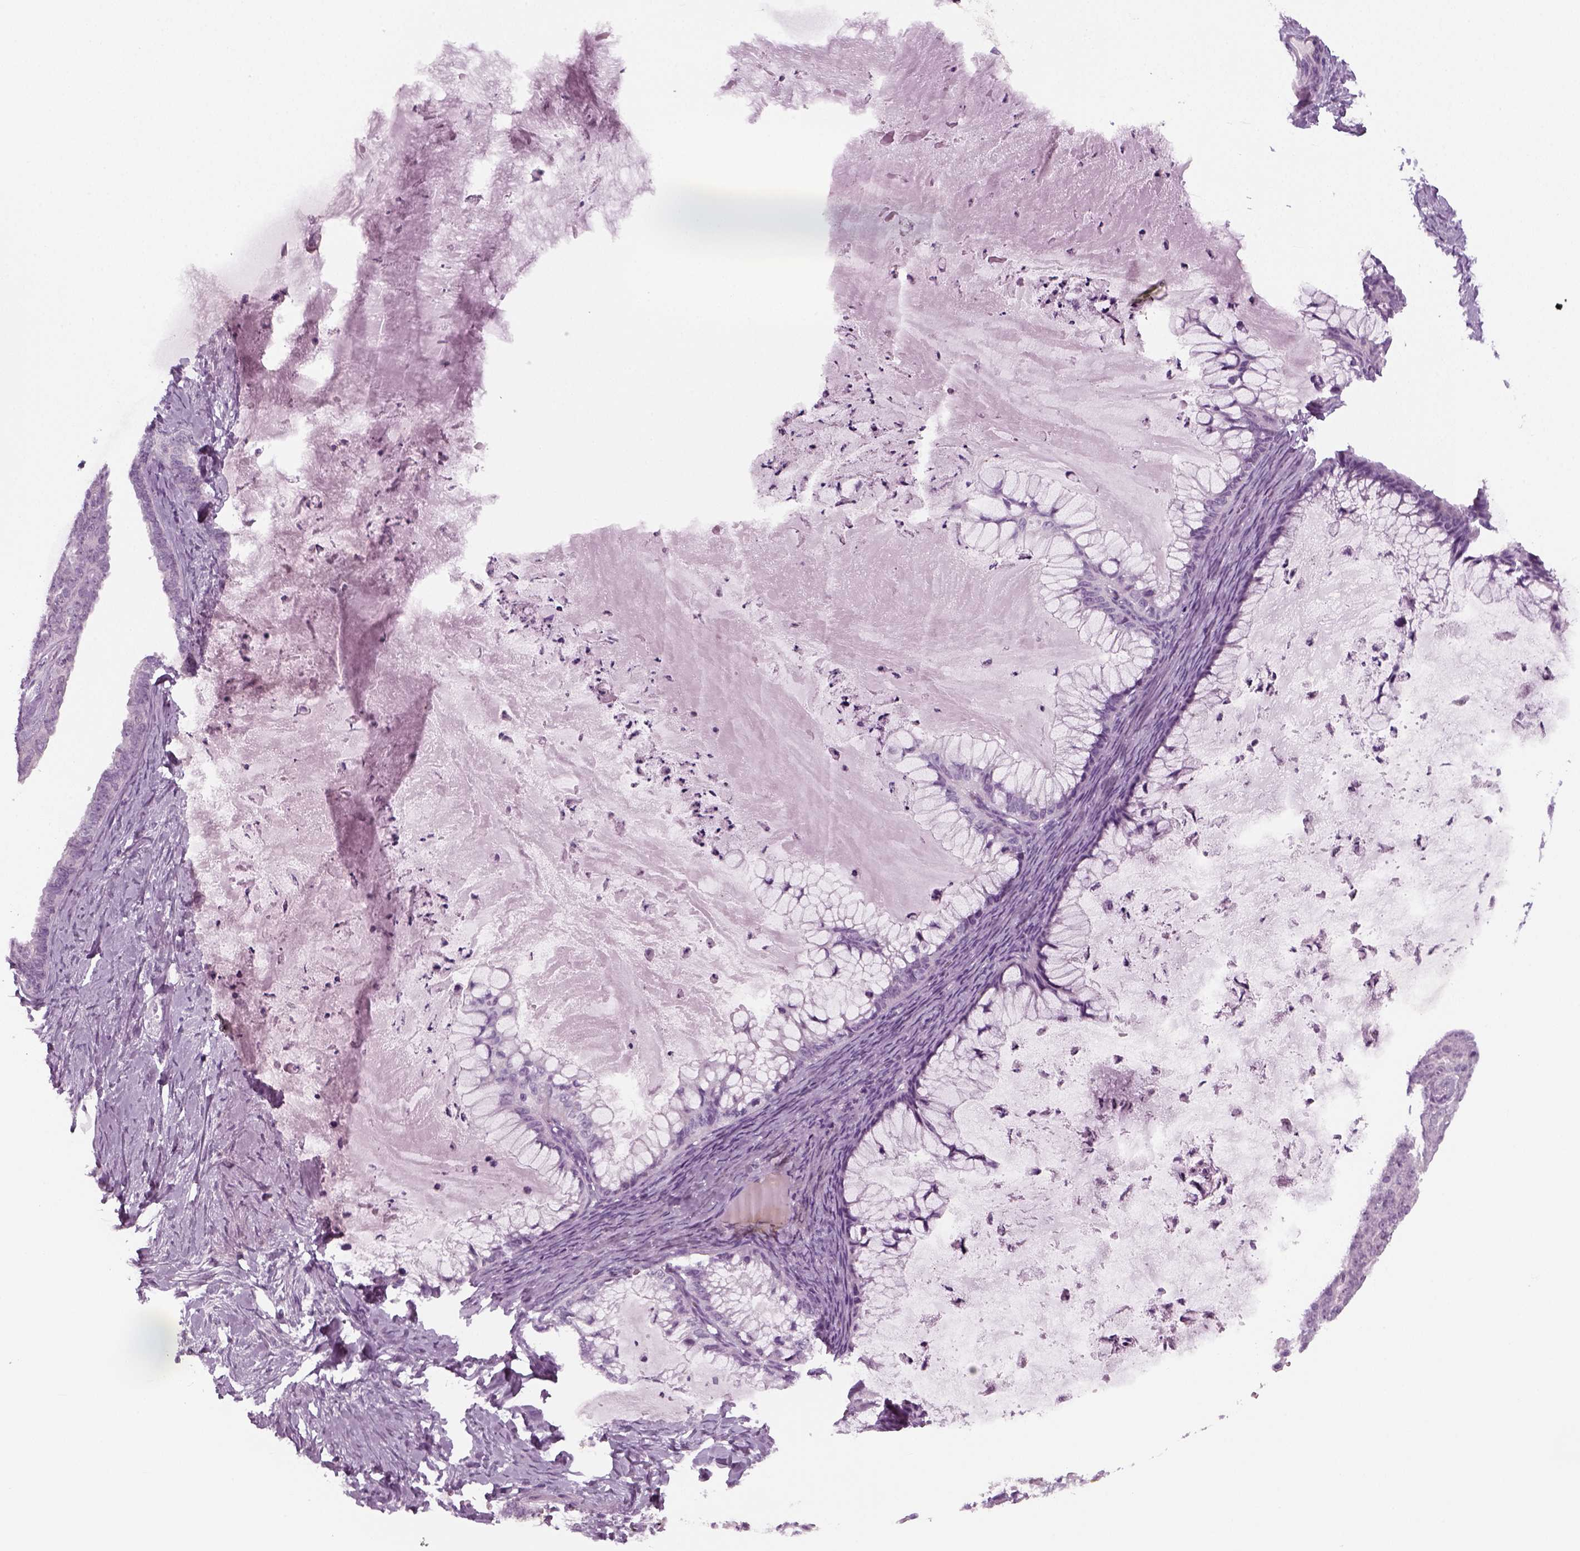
{"staining": {"intensity": "negative", "quantity": "none", "location": "none"}, "tissue": "ovarian cancer", "cell_type": "Tumor cells", "image_type": "cancer", "snomed": [{"axis": "morphology", "description": "Cystadenocarcinoma, mucinous, NOS"}, {"axis": "topography", "description": "Ovary"}], "caption": "Human ovarian mucinous cystadenocarcinoma stained for a protein using IHC shows no staining in tumor cells.", "gene": "KRT75", "patient": {"sex": "female", "age": 72}}